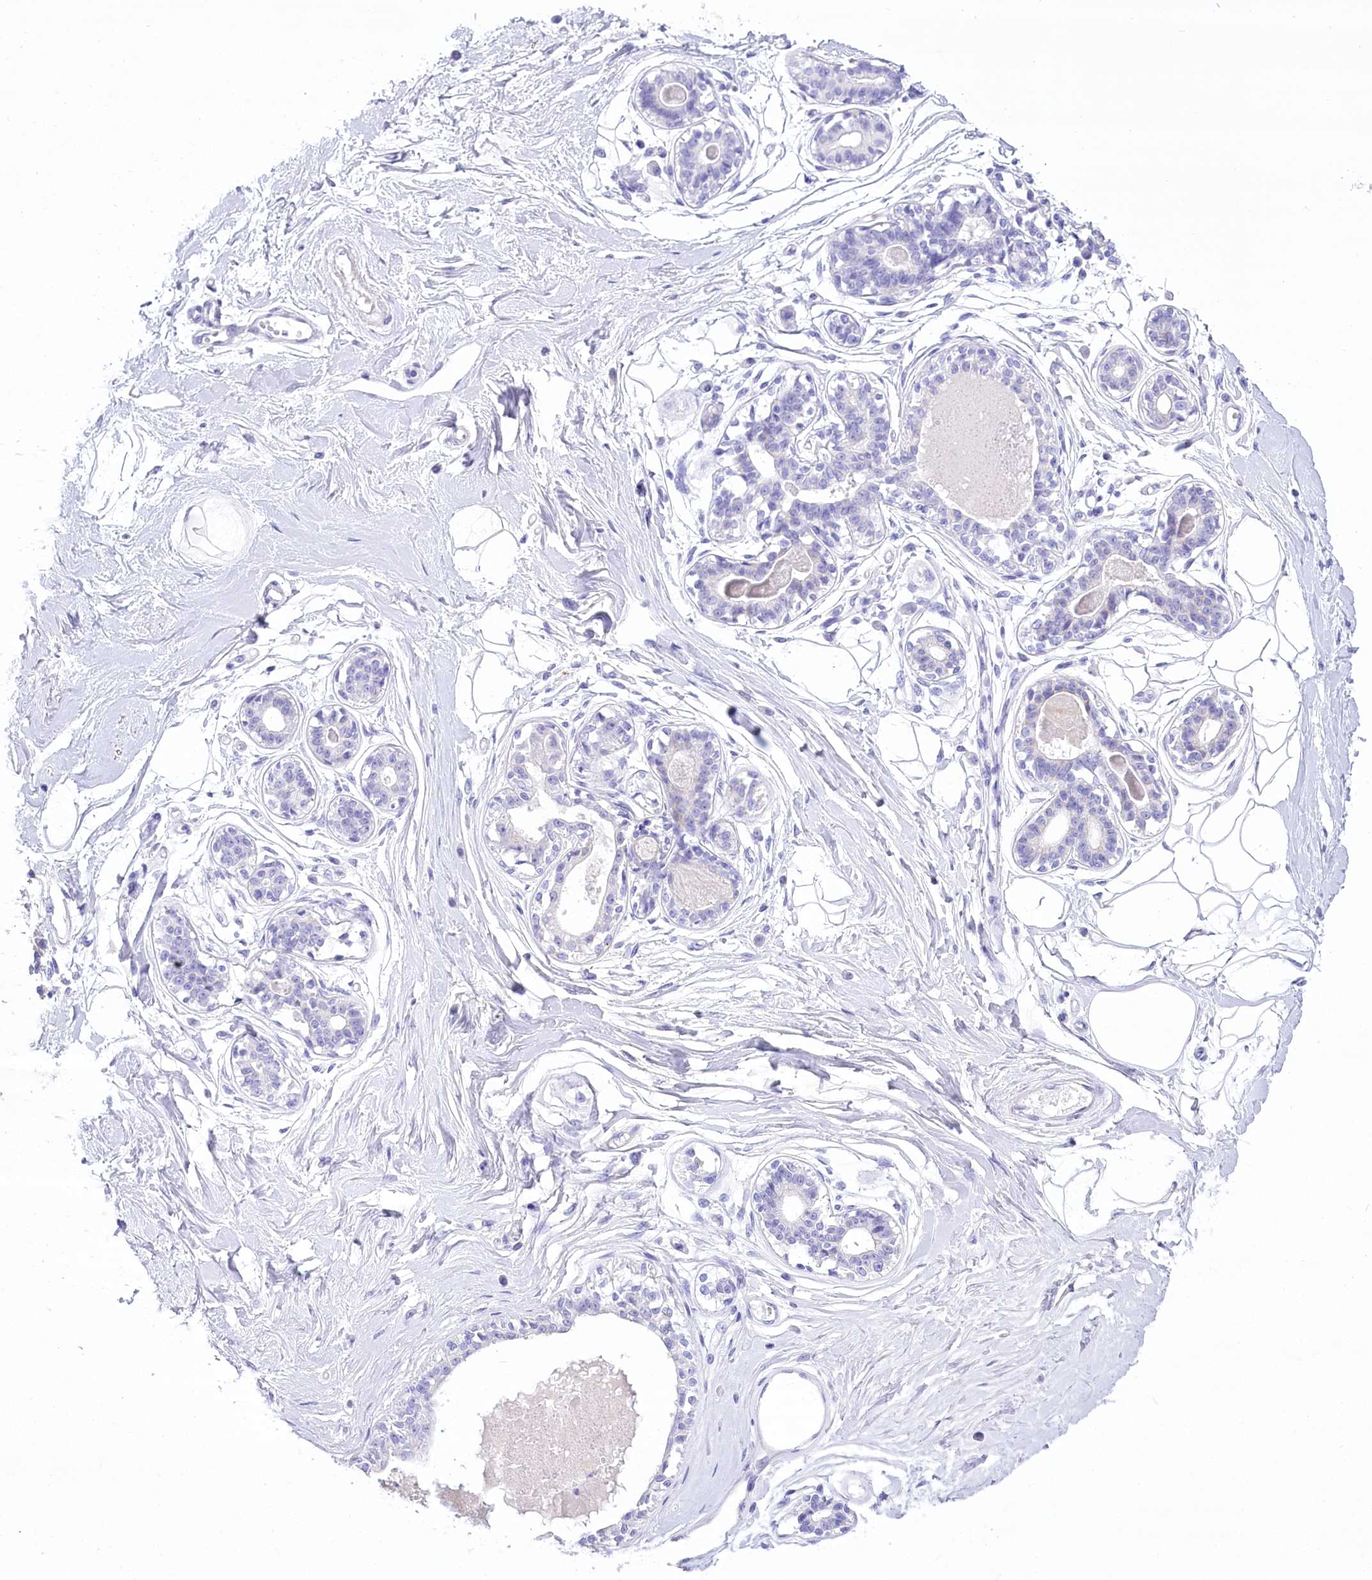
{"staining": {"intensity": "negative", "quantity": "none", "location": "none"}, "tissue": "breast", "cell_type": "Adipocytes", "image_type": "normal", "snomed": [{"axis": "morphology", "description": "Normal tissue, NOS"}, {"axis": "topography", "description": "Breast"}], "caption": "The micrograph shows no significant expression in adipocytes of breast.", "gene": "PBLD", "patient": {"sex": "female", "age": 45}}